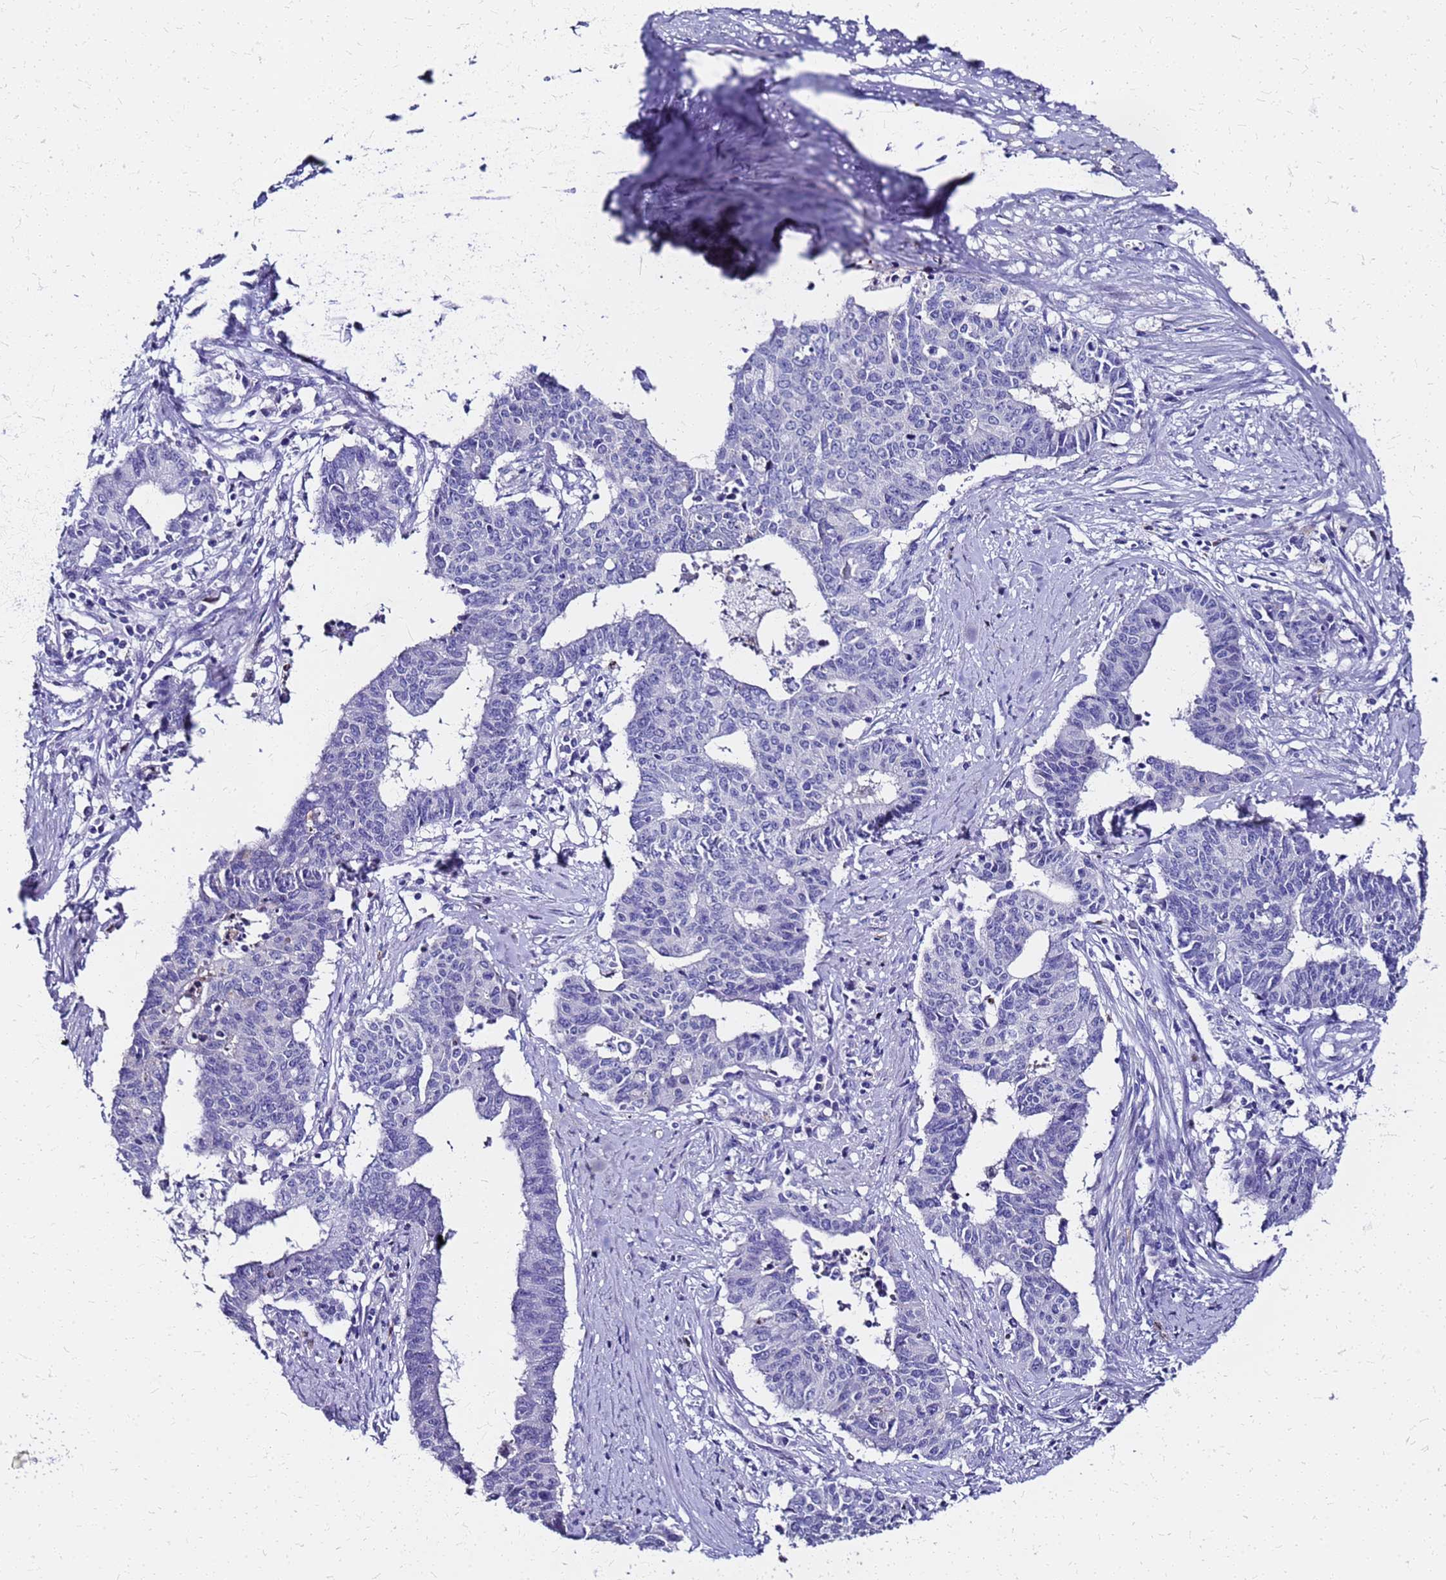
{"staining": {"intensity": "negative", "quantity": "none", "location": "none"}, "tissue": "endometrial cancer", "cell_type": "Tumor cells", "image_type": "cancer", "snomed": [{"axis": "morphology", "description": "Adenocarcinoma, NOS"}, {"axis": "topography", "description": "Endometrium"}], "caption": "Immunohistochemistry histopathology image of neoplastic tissue: human endometrial adenocarcinoma stained with DAB demonstrates no significant protein staining in tumor cells.", "gene": "SMIM21", "patient": {"sex": "female", "age": 59}}